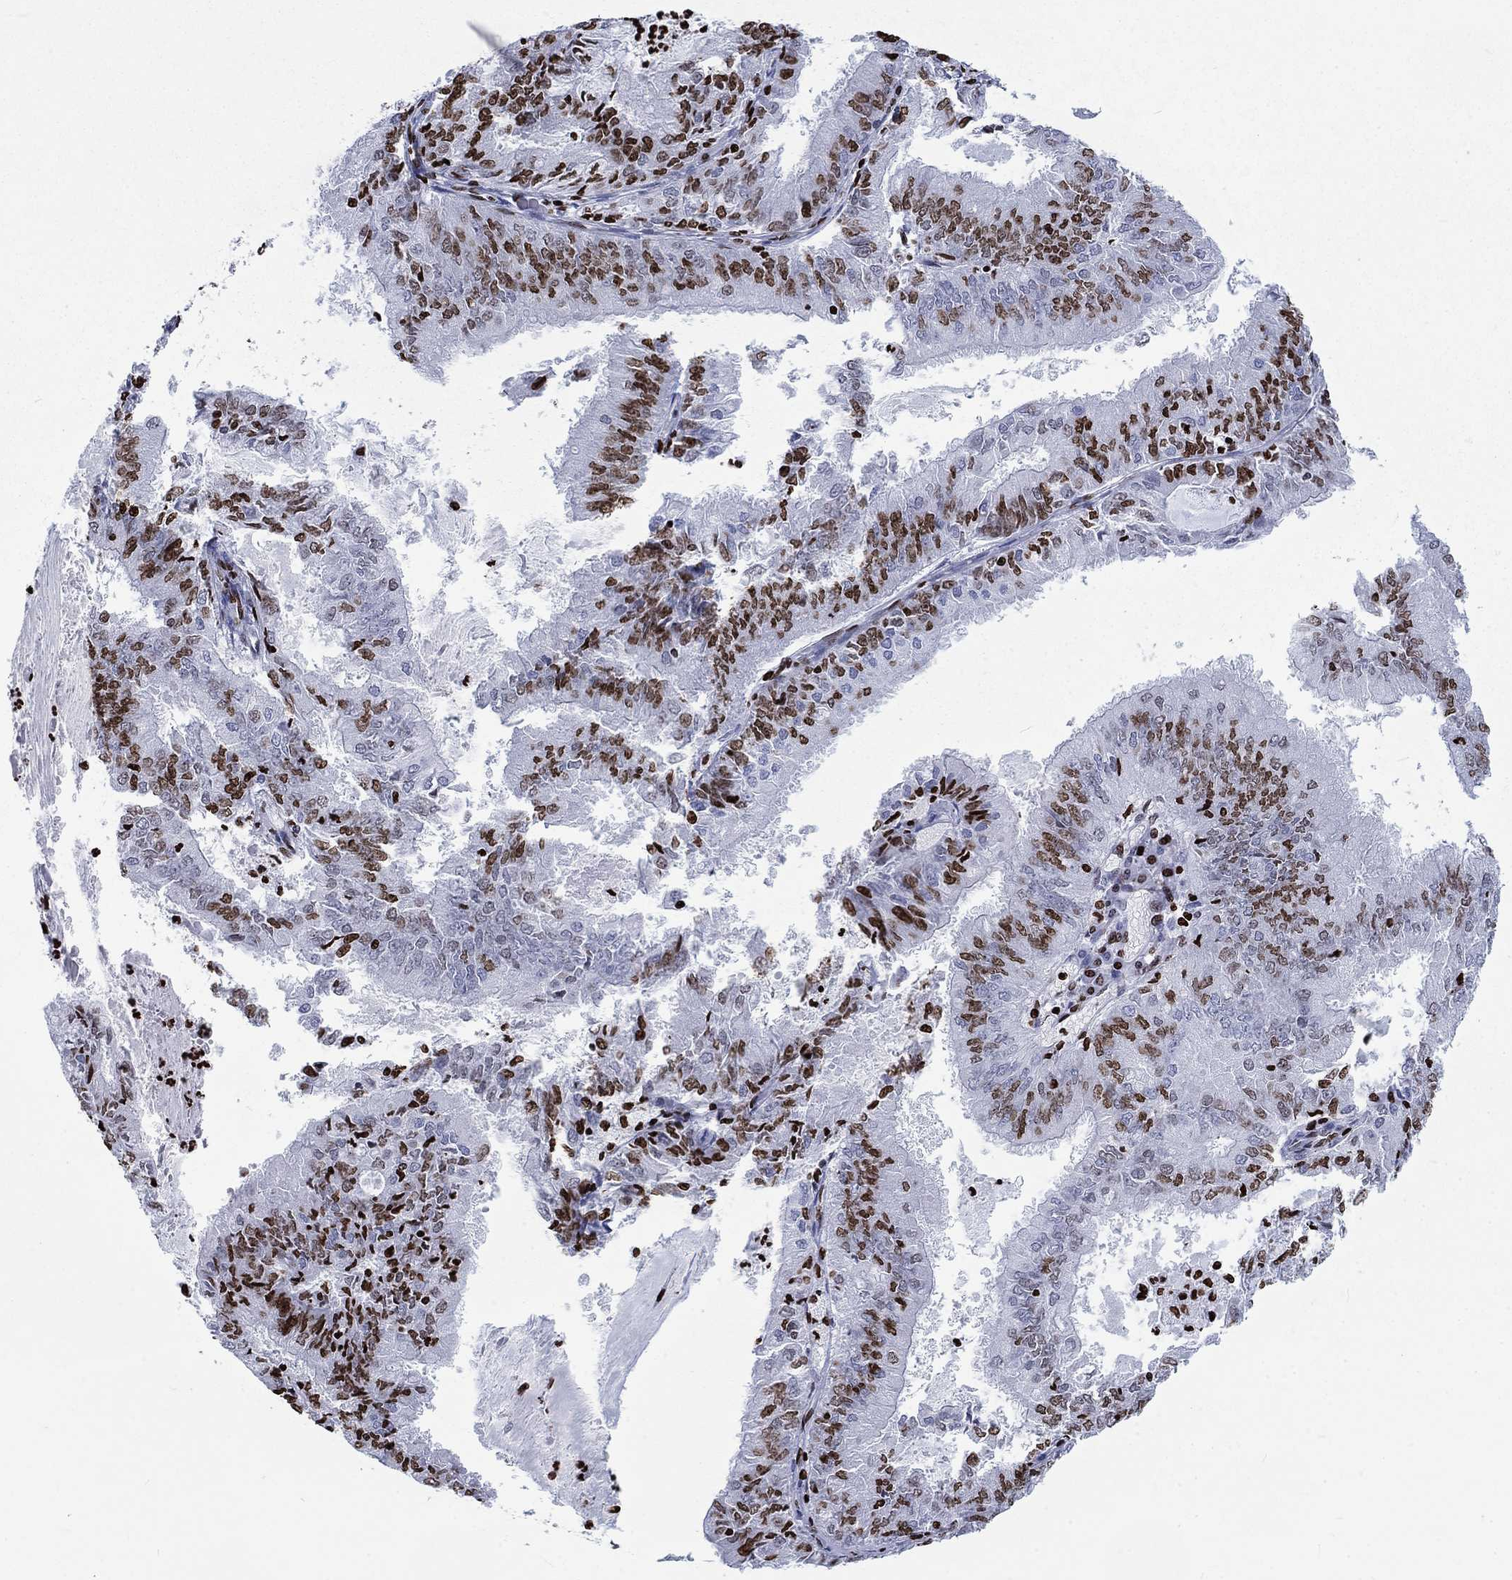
{"staining": {"intensity": "strong", "quantity": "25%-75%", "location": "nuclear"}, "tissue": "endometrial cancer", "cell_type": "Tumor cells", "image_type": "cancer", "snomed": [{"axis": "morphology", "description": "Adenocarcinoma, NOS"}, {"axis": "topography", "description": "Endometrium"}], "caption": "This micrograph exhibits immunohistochemistry (IHC) staining of human endometrial adenocarcinoma, with high strong nuclear staining in about 25%-75% of tumor cells.", "gene": "H1-5", "patient": {"sex": "female", "age": 57}}